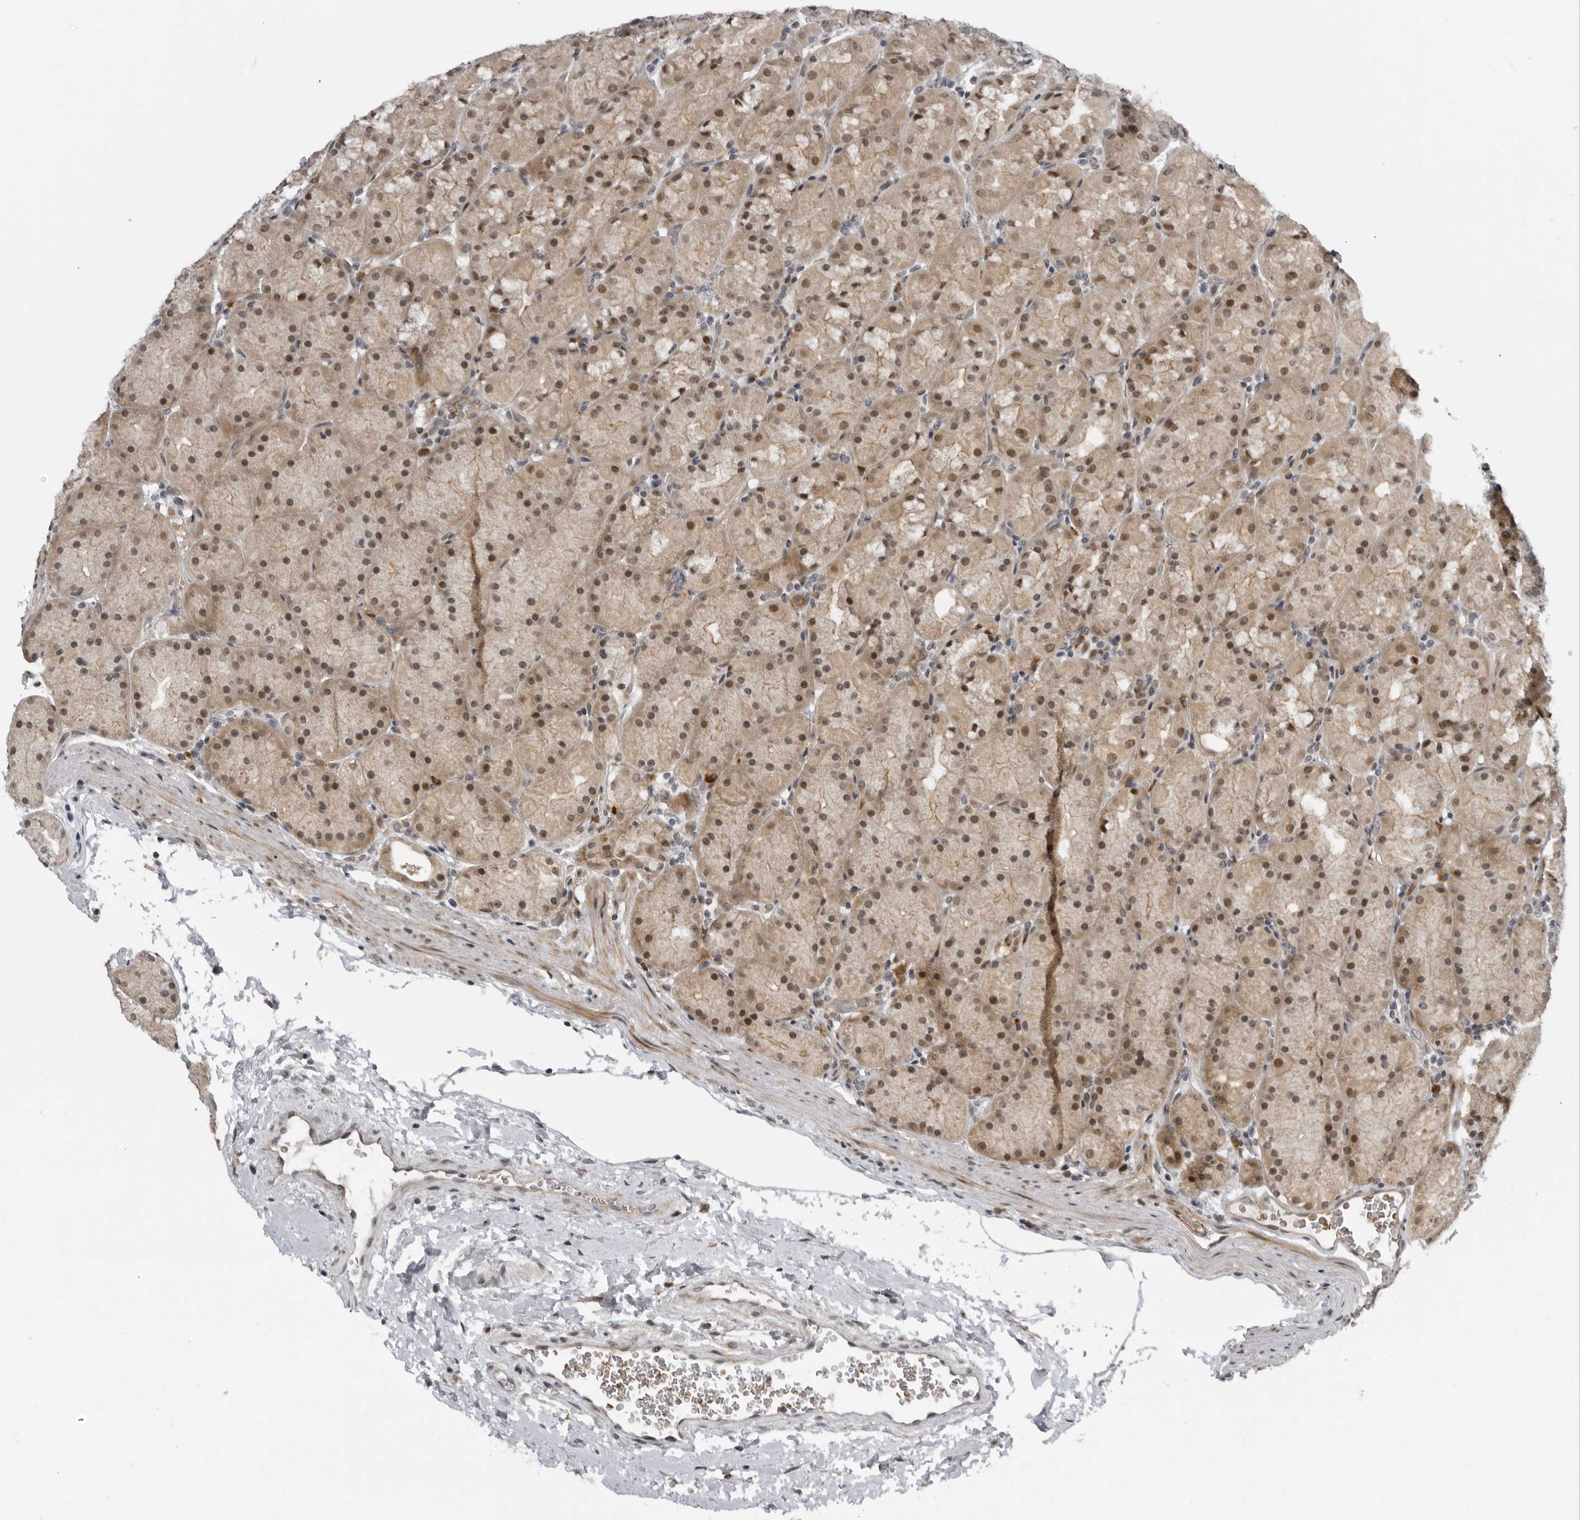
{"staining": {"intensity": "moderate", "quantity": ">75%", "location": "nuclear"}, "tissue": "stomach", "cell_type": "Glandular cells", "image_type": "normal", "snomed": [{"axis": "morphology", "description": "Normal tissue, NOS"}, {"axis": "topography", "description": "Stomach, upper"}, {"axis": "topography", "description": "Stomach"}], "caption": "Glandular cells demonstrate moderate nuclear staining in approximately >75% of cells in unremarkable stomach. (DAB = brown stain, brightfield microscopy at high magnification).", "gene": "ALPK2", "patient": {"sex": "male", "age": 48}}